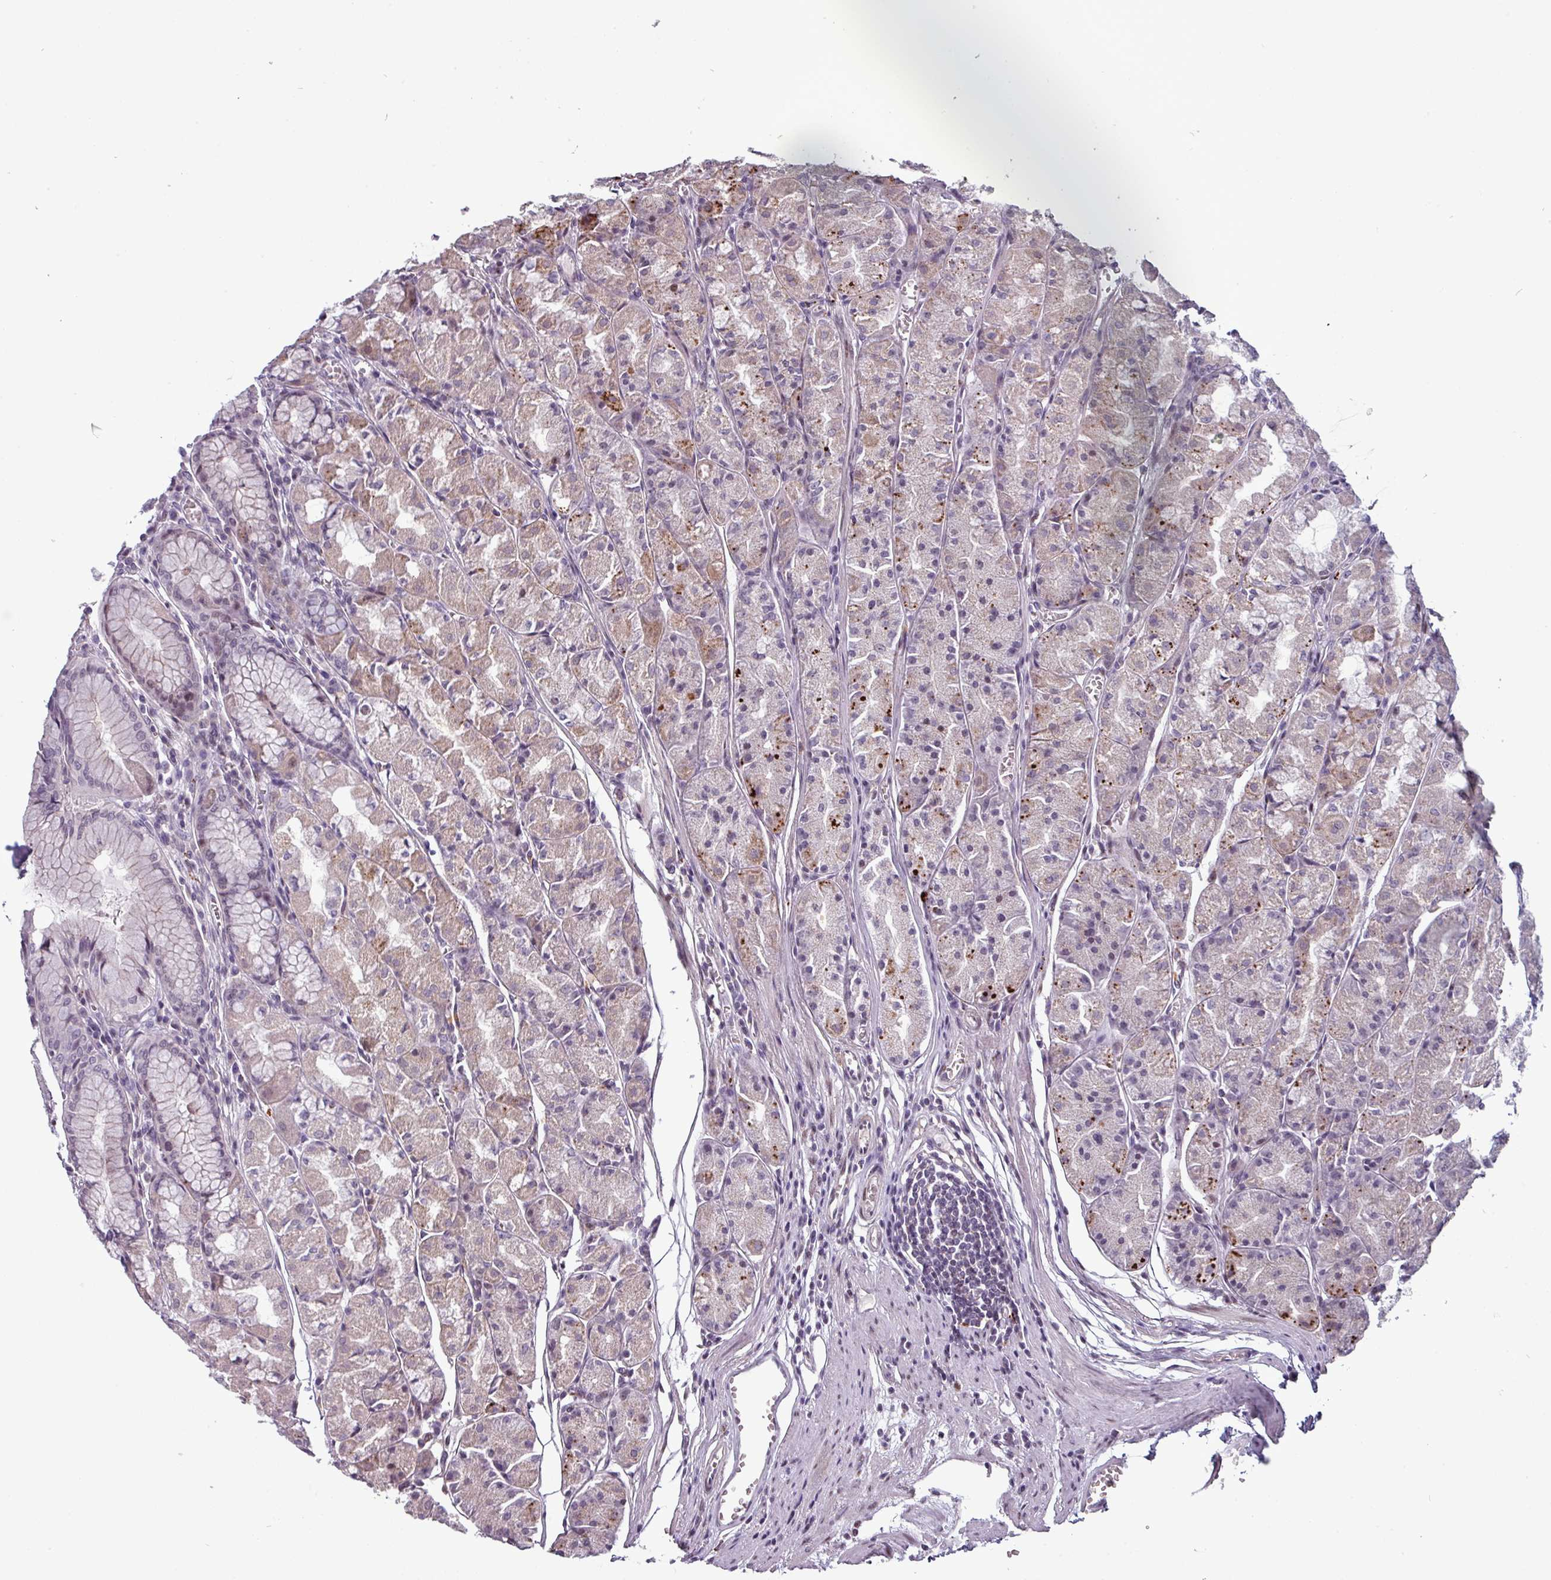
{"staining": {"intensity": "moderate", "quantity": "<25%", "location": "cytoplasmic/membranous"}, "tissue": "stomach", "cell_type": "Glandular cells", "image_type": "normal", "snomed": [{"axis": "morphology", "description": "Normal tissue, NOS"}, {"axis": "topography", "description": "Stomach"}], "caption": "Immunohistochemical staining of benign stomach displays <25% levels of moderate cytoplasmic/membranous protein expression in approximately <25% of glandular cells. Using DAB (3,3'-diaminobenzidine) (brown) and hematoxylin (blue) stains, captured at high magnification using brightfield microscopy.", "gene": "TMEFF1", "patient": {"sex": "male", "age": 55}}